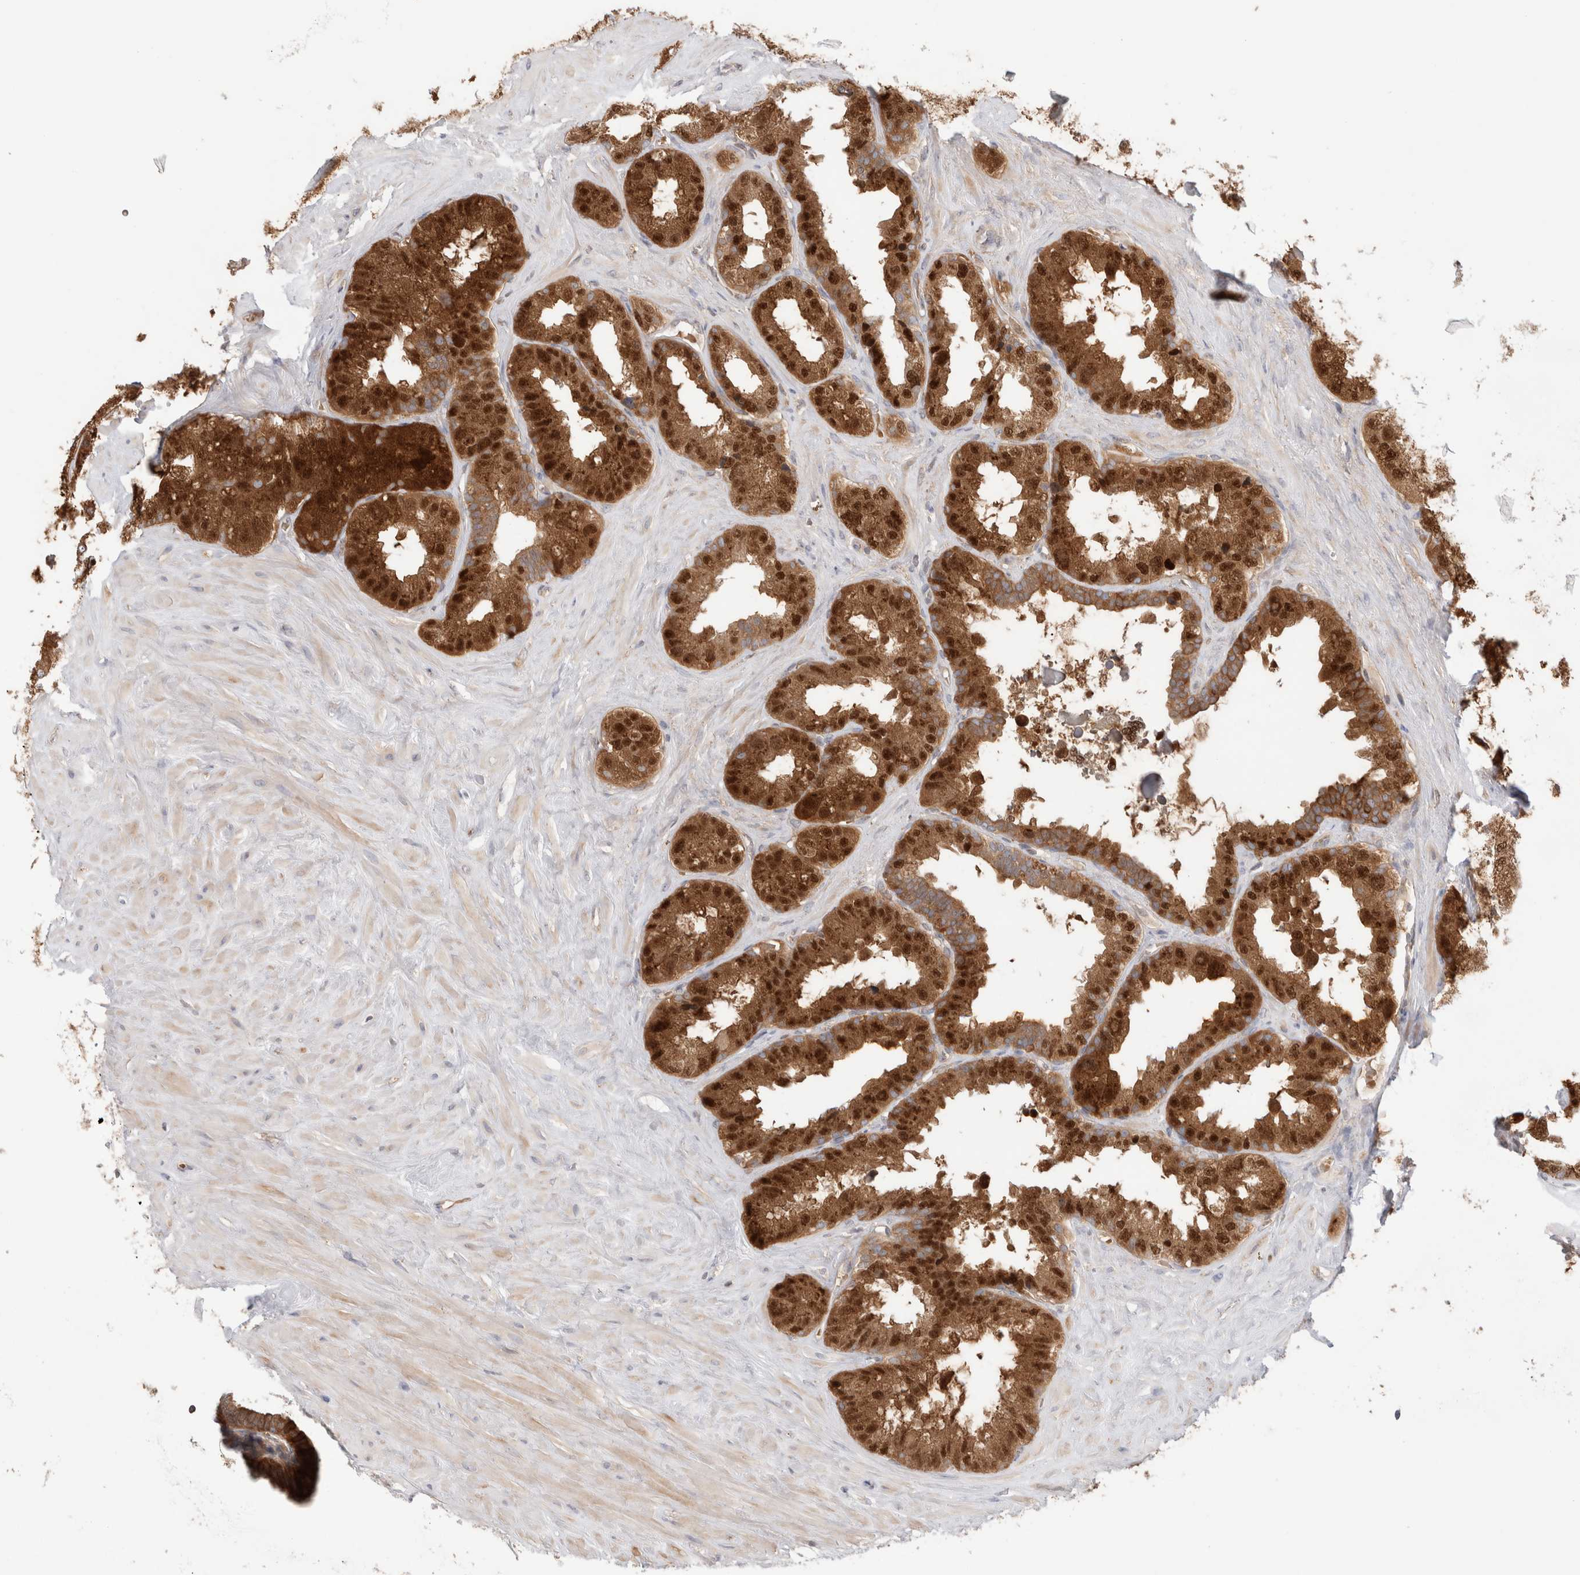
{"staining": {"intensity": "strong", "quantity": ">75%", "location": "cytoplasmic/membranous,nuclear"}, "tissue": "seminal vesicle", "cell_type": "Glandular cells", "image_type": "normal", "snomed": [{"axis": "morphology", "description": "Normal tissue, NOS"}, {"axis": "topography", "description": "Seminal veicle"}], "caption": "Protein staining of normal seminal vesicle displays strong cytoplasmic/membranous,nuclear expression in about >75% of glandular cells.", "gene": "KLHL14", "patient": {"sex": "male", "age": 80}}